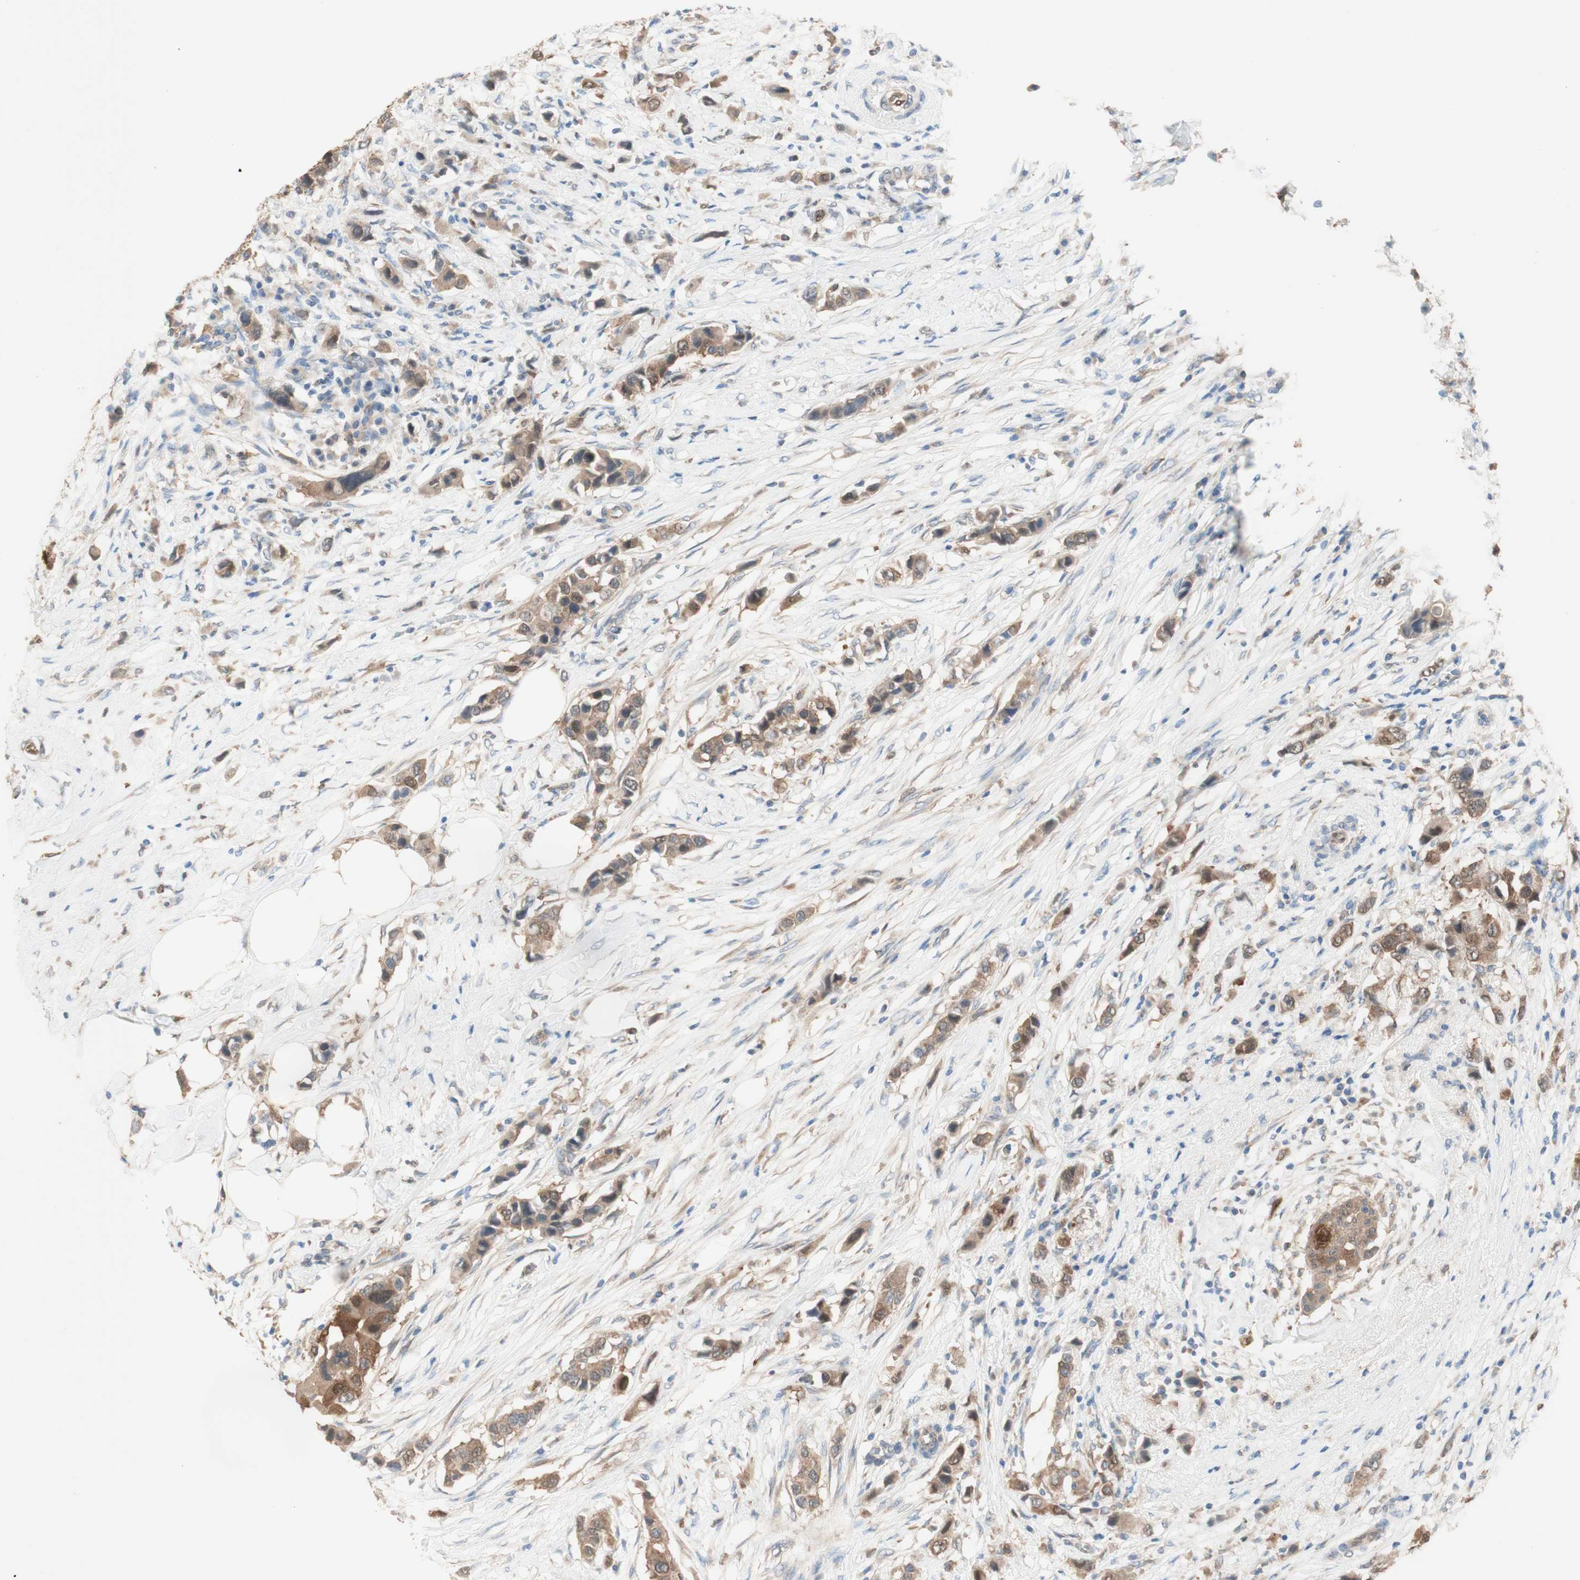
{"staining": {"intensity": "moderate", "quantity": ">75%", "location": "cytoplasmic/membranous,nuclear"}, "tissue": "breast cancer", "cell_type": "Tumor cells", "image_type": "cancer", "snomed": [{"axis": "morphology", "description": "Normal tissue, NOS"}, {"axis": "morphology", "description": "Duct carcinoma"}, {"axis": "topography", "description": "Breast"}], "caption": "The immunohistochemical stain labels moderate cytoplasmic/membranous and nuclear staining in tumor cells of breast cancer tissue.", "gene": "COMT", "patient": {"sex": "female", "age": 50}}